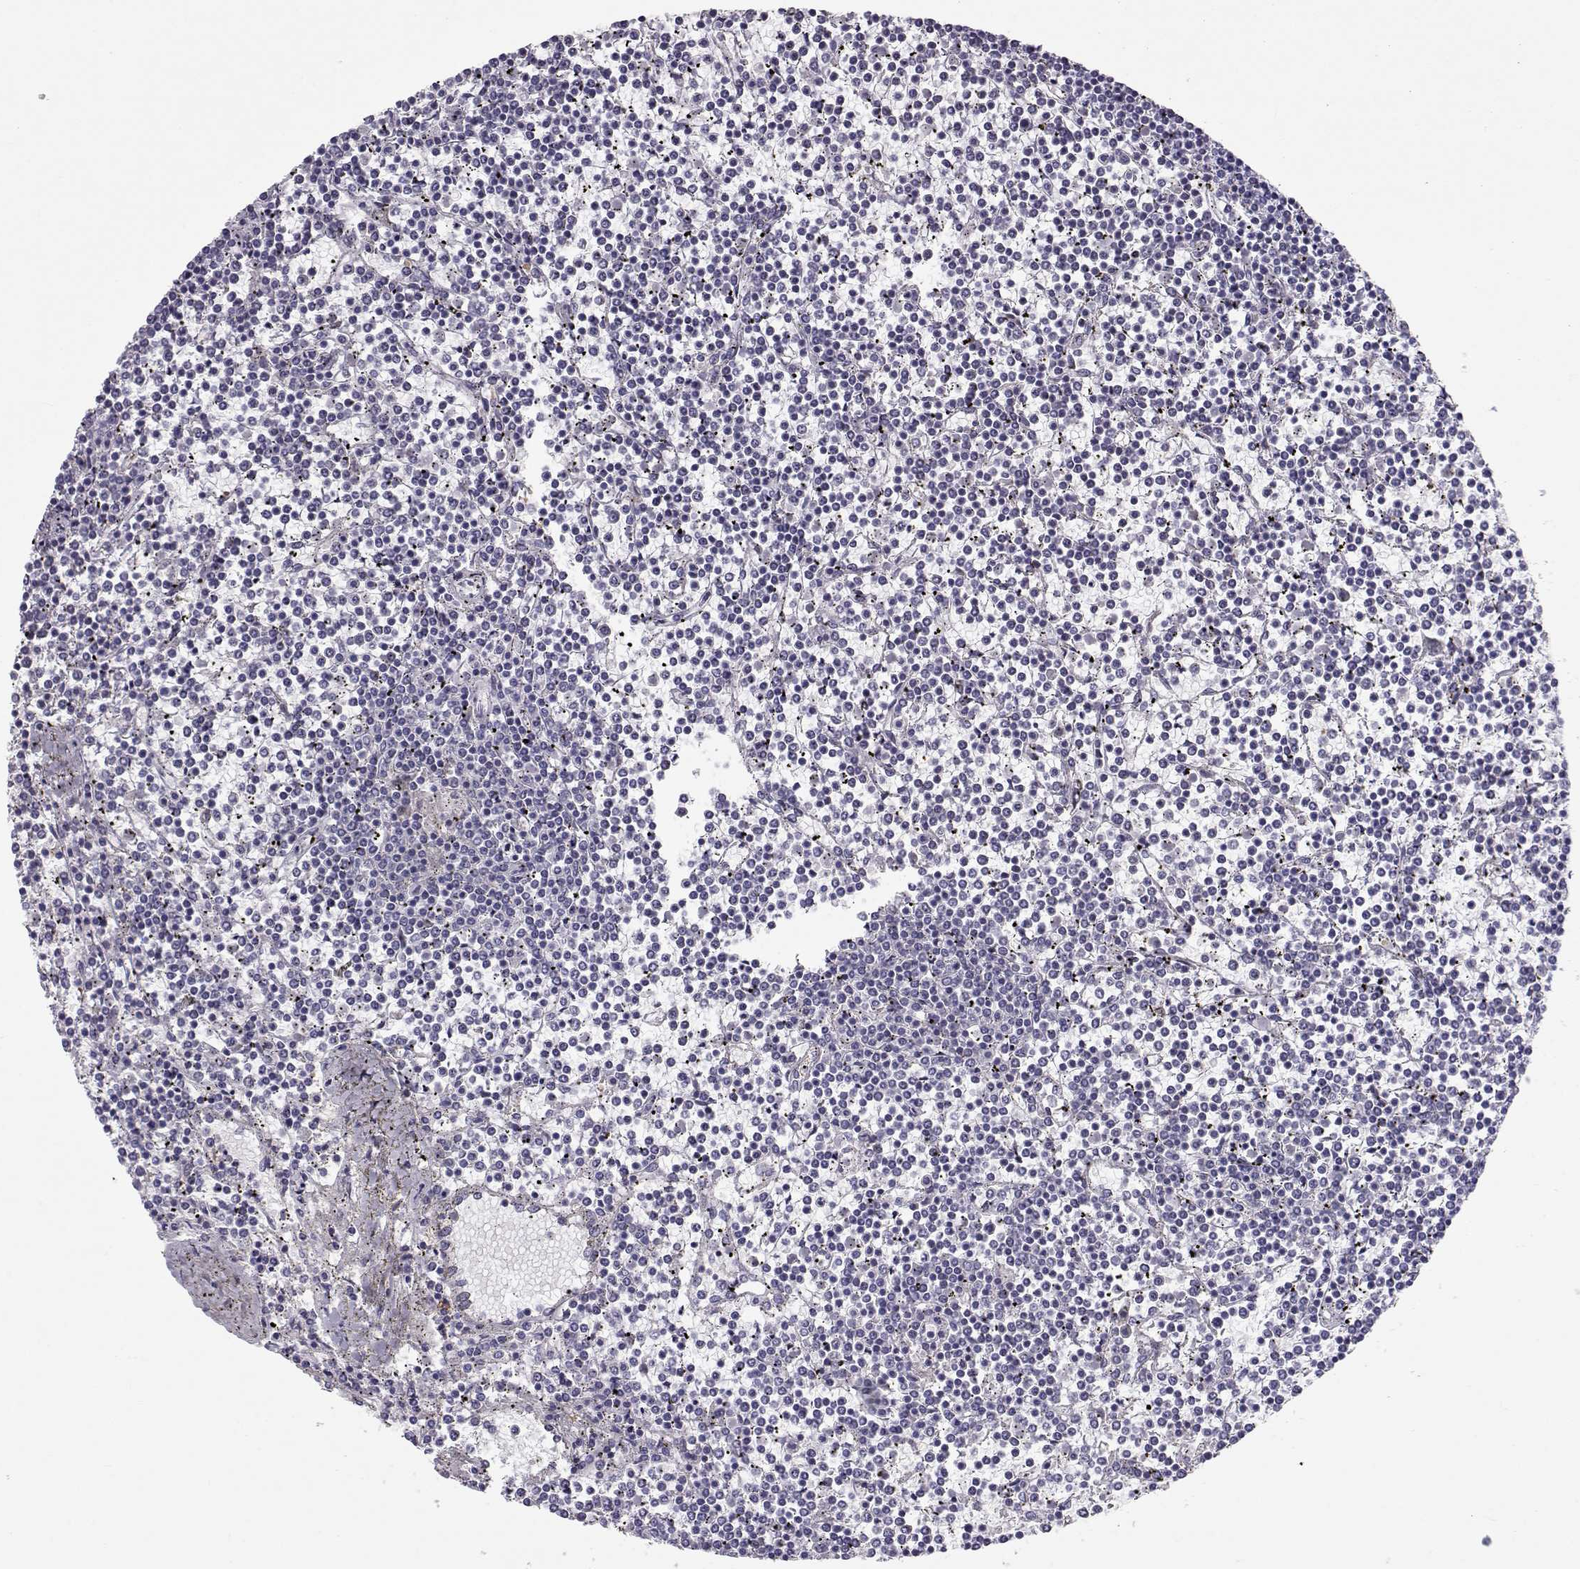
{"staining": {"intensity": "negative", "quantity": "none", "location": "none"}, "tissue": "lymphoma", "cell_type": "Tumor cells", "image_type": "cancer", "snomed": [{"axis": "morphology", "description": "Malignant lymphoma, non-Hodgkin's type, Low grade"}, {"axis": "topography", "description": "Spleen"}], "caption": "Tumor cells show no significant expression in malignant lymphoma, non-Hodgkin's type (low-grade).", "gene": "NPVF", "patient": {"sex": "female", "age": 19}}